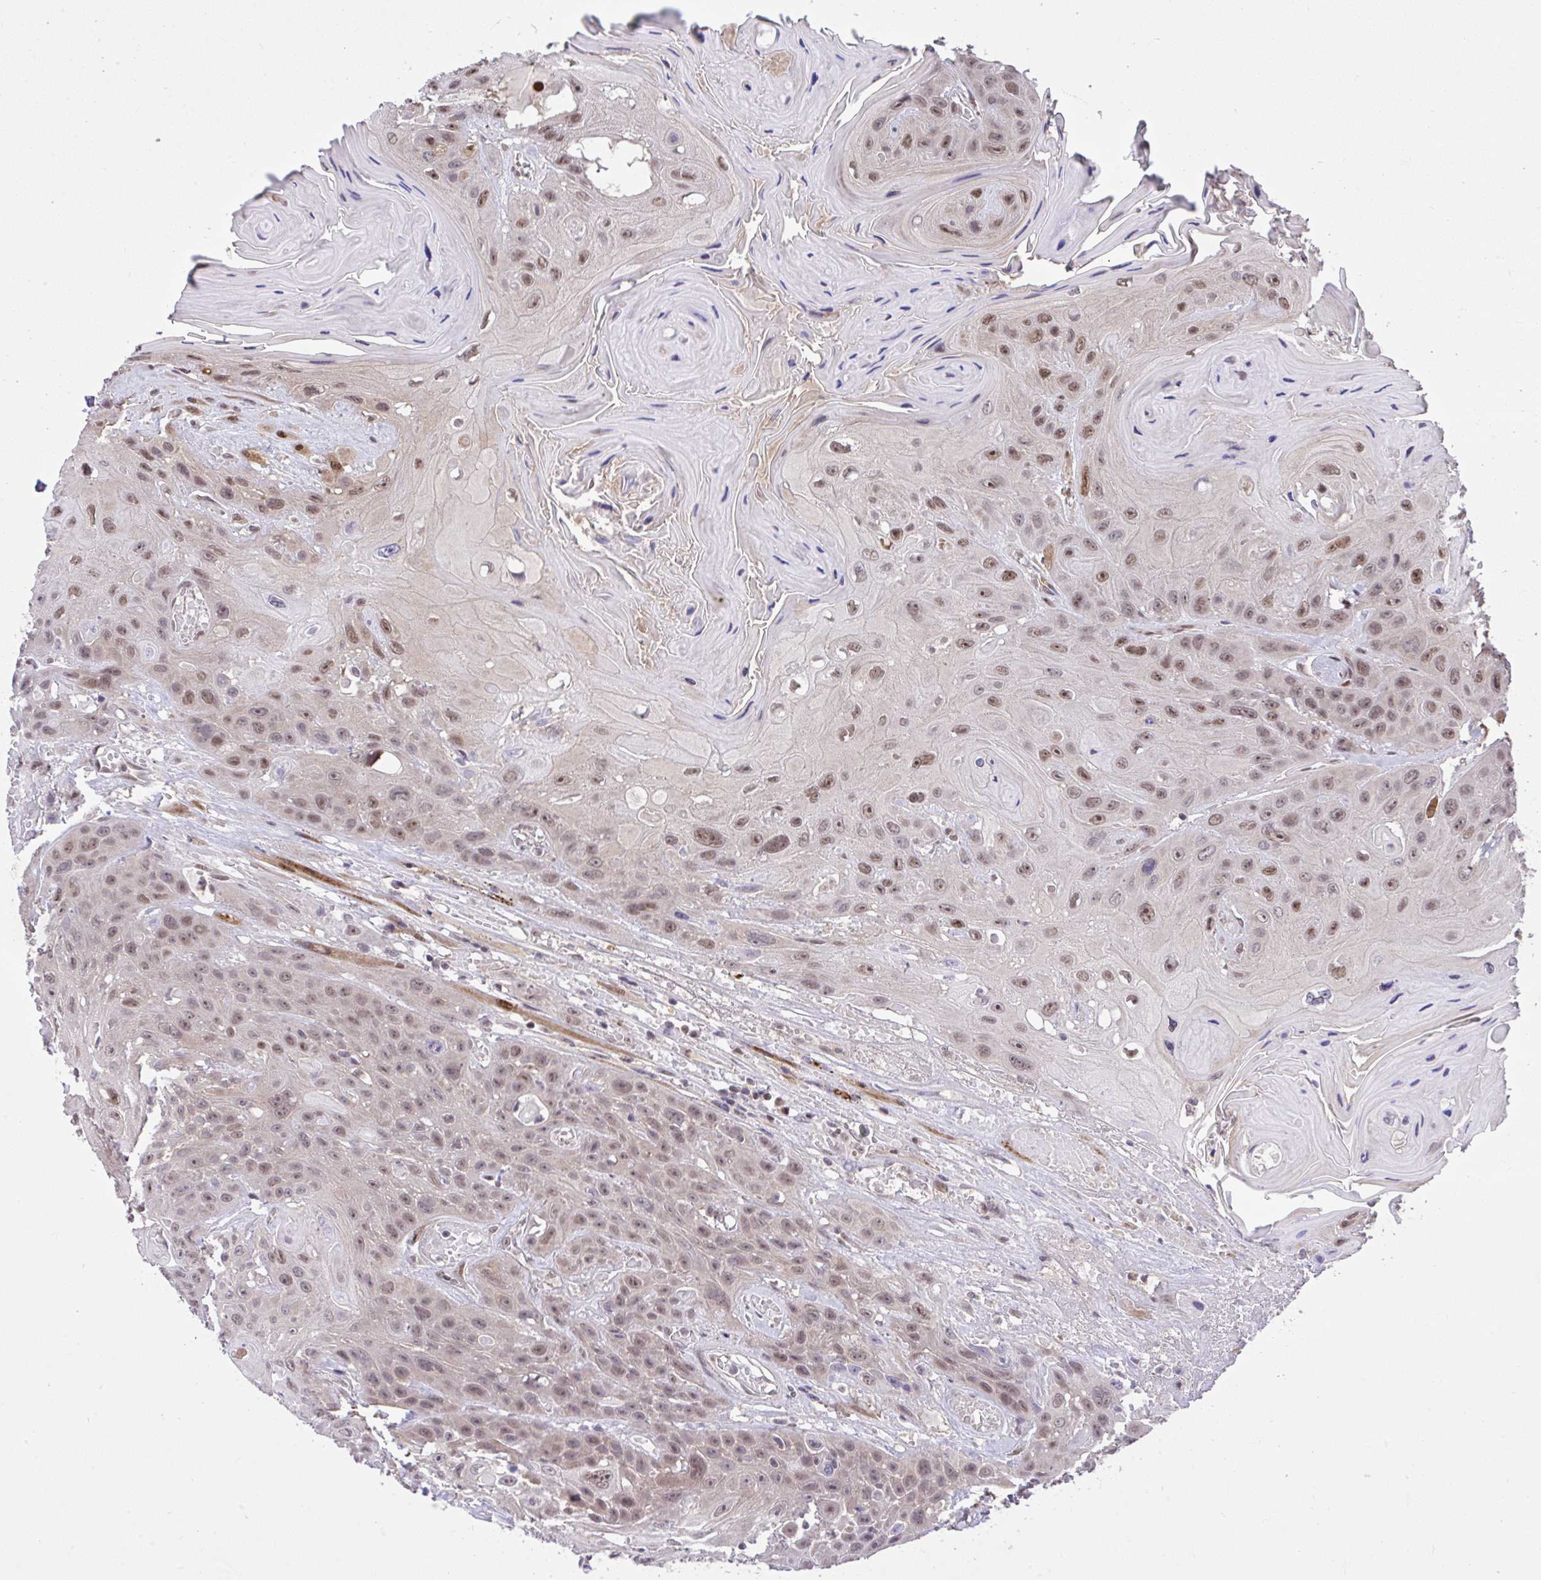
{"staining": {"intensity": "moderate", "quantity": "25%-75%", "location": "nuclear"}, "tissue": "head and neck cancer", "cell_type": "Tumor cells", "image_type": "cancer", "snomed": [{"axis": "morphology", "description": "Squamous cell carcinoma, NOS"}, {"axis": "topography", "description": "Head-Neck"}], "caption": "Immunohistochemistry (IHC) (DAB) staining of head and neck cancer (squamous cell carcinoma) shows moderate nuclear protein staining in about 25%-75% of tumor cells.", "gene": "GLIS3", "patient": {"sex": "female", "age": 59}}